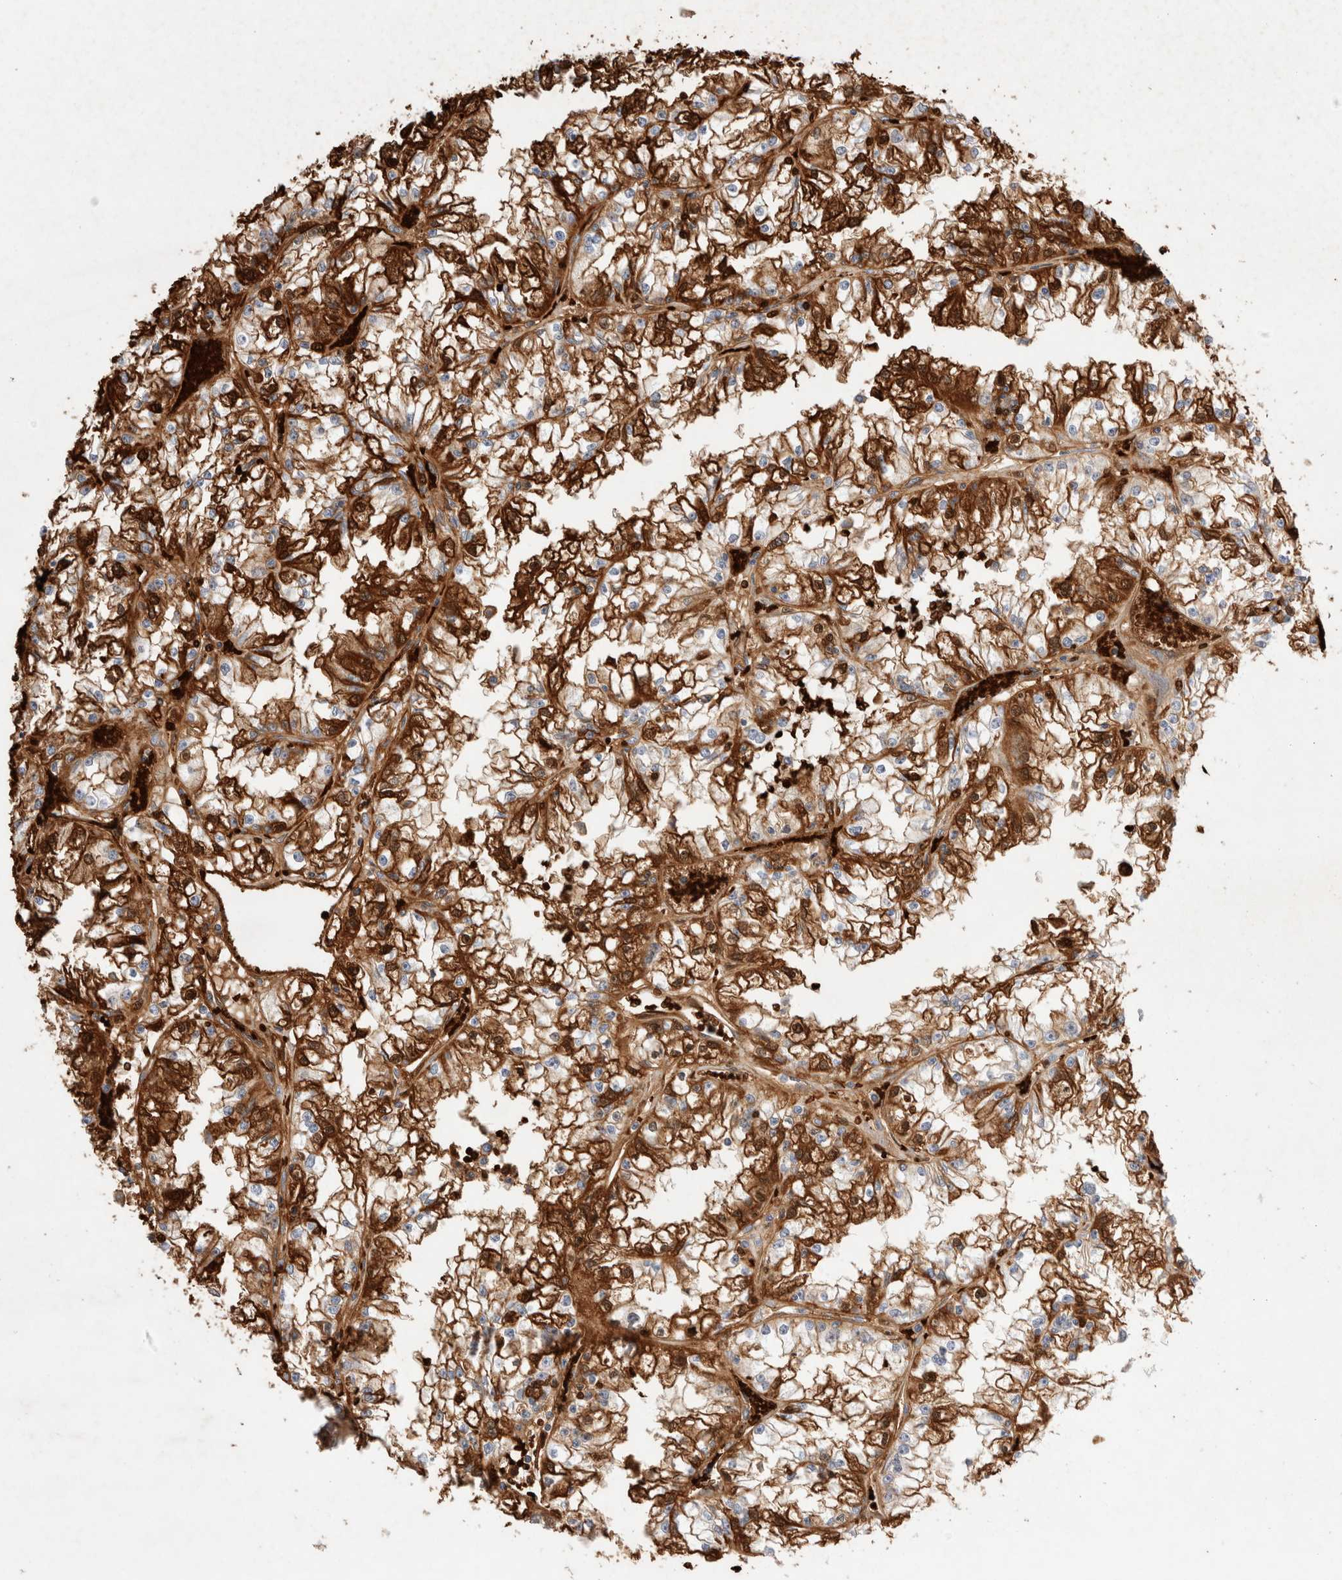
{"staining": {"intensity": "strong", "quantity": ">75%", "location": "cytoplasmic/membranous,nuclear"}, "tissue": "renal cancer", "cell_type": "Tumor cells", "image_type": "cancer", "snomed": [{"axis": "morphology", "description": "Adenocarcinoma, NOS"}, {"axis": "topography", "description": "Kidney"}], "caption": "This is a histology image of immunohistochemistry (IHC) staining of renal adenocarcinoma, which shows strong positivity in the cytoplasmic/membranous and nuclear of tumor cells.", "gene": "MST1", "patient": {"sex": "male", "age": 56}}